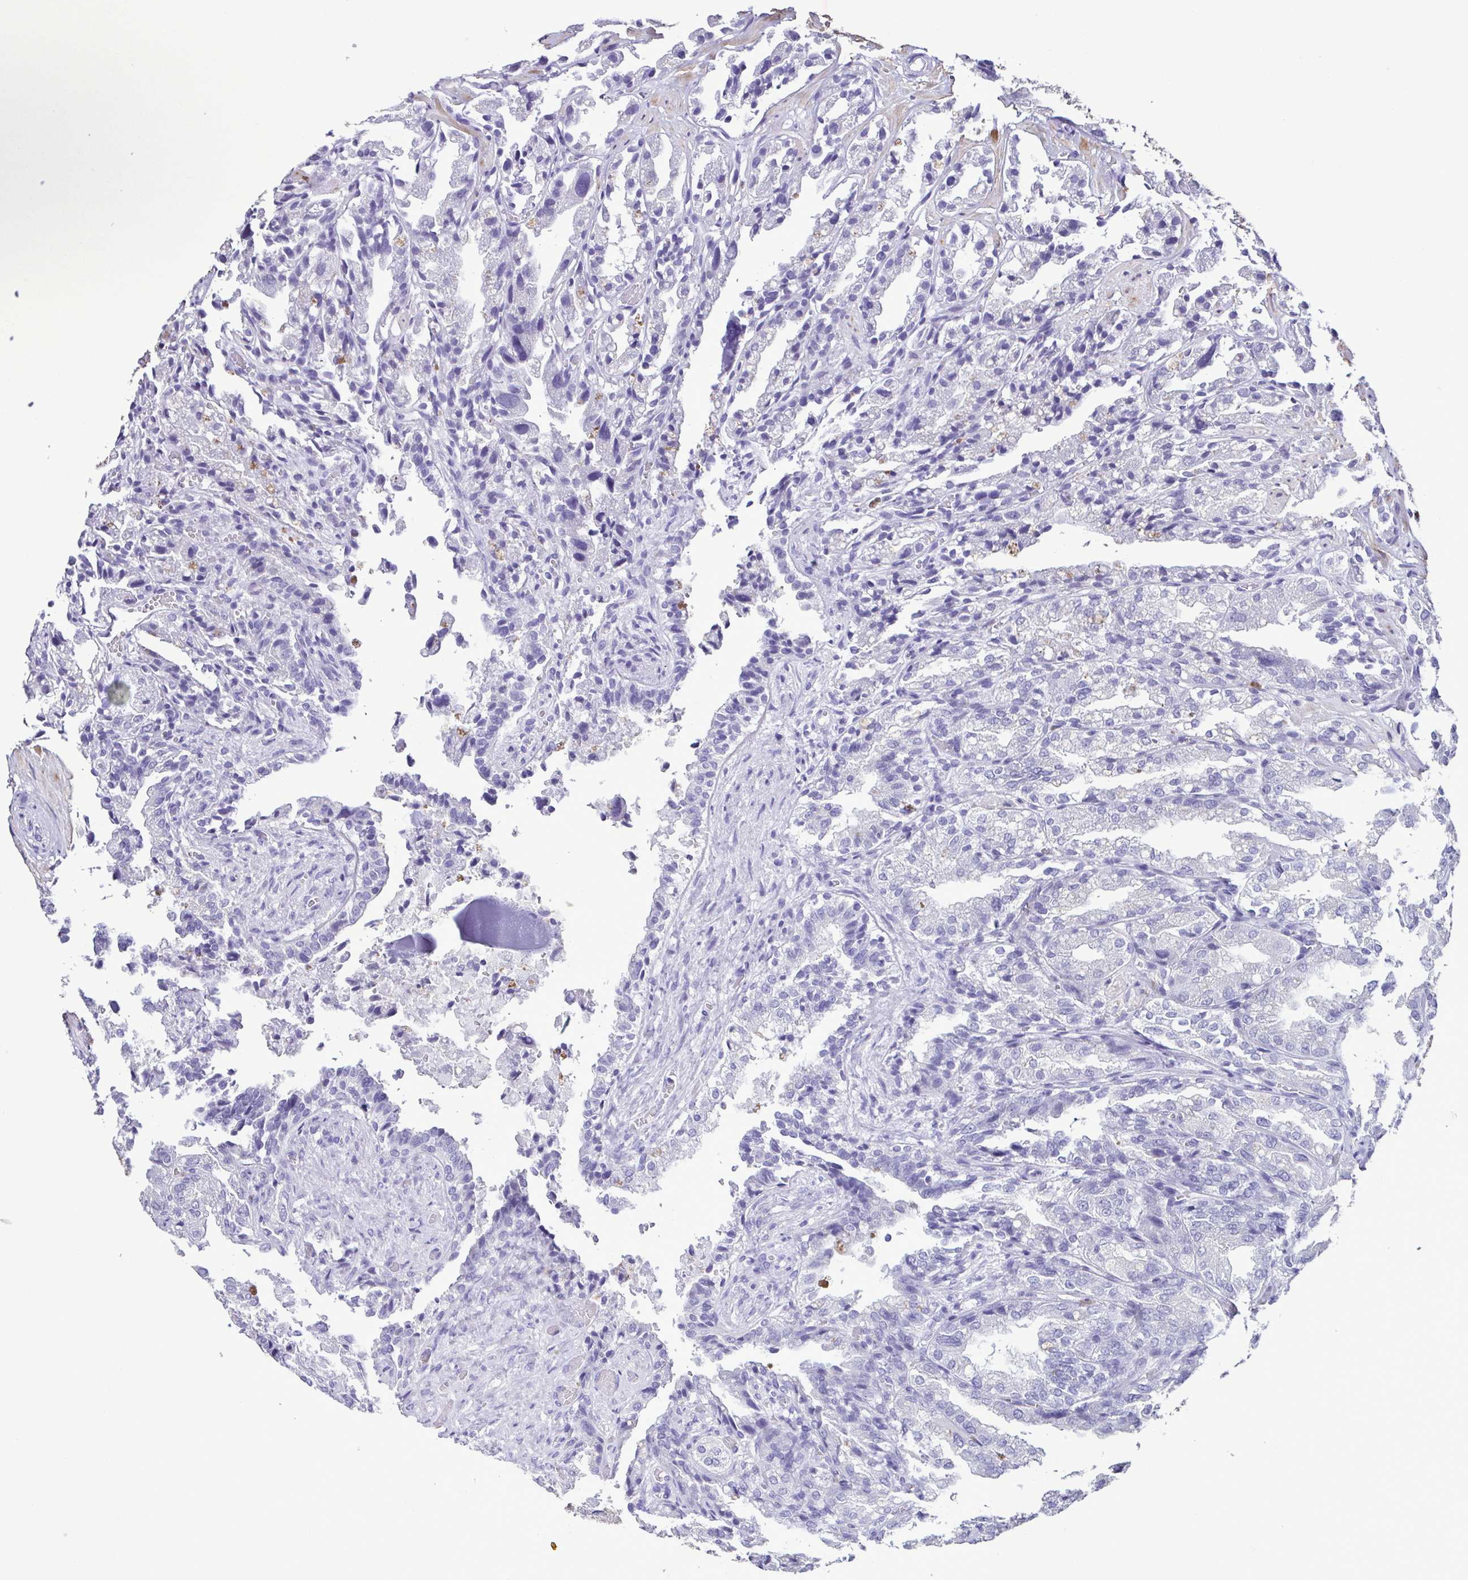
{"staining": {"intensity": "negative", "quantity": "none", "location": "none"}, "tissue": "seminal vesicle", "cell_type": "Glandular cells", "image_type": "normal", "snomed": [{"axis": "morphology", "description": "Normal tissue, NOS"}, {"axis": "topography", "description": "Seminal veicle"}], "caption": "Immunohistochemical staining of normal human seminal vesicle demonstrates no significant positivity in glandular cells. The staining is performed using DAB brown chromogen with nuclei counter-stained in using hematoxylin.", "gene": "CBY2", "patient": {"sex": "male", "age": 57}}